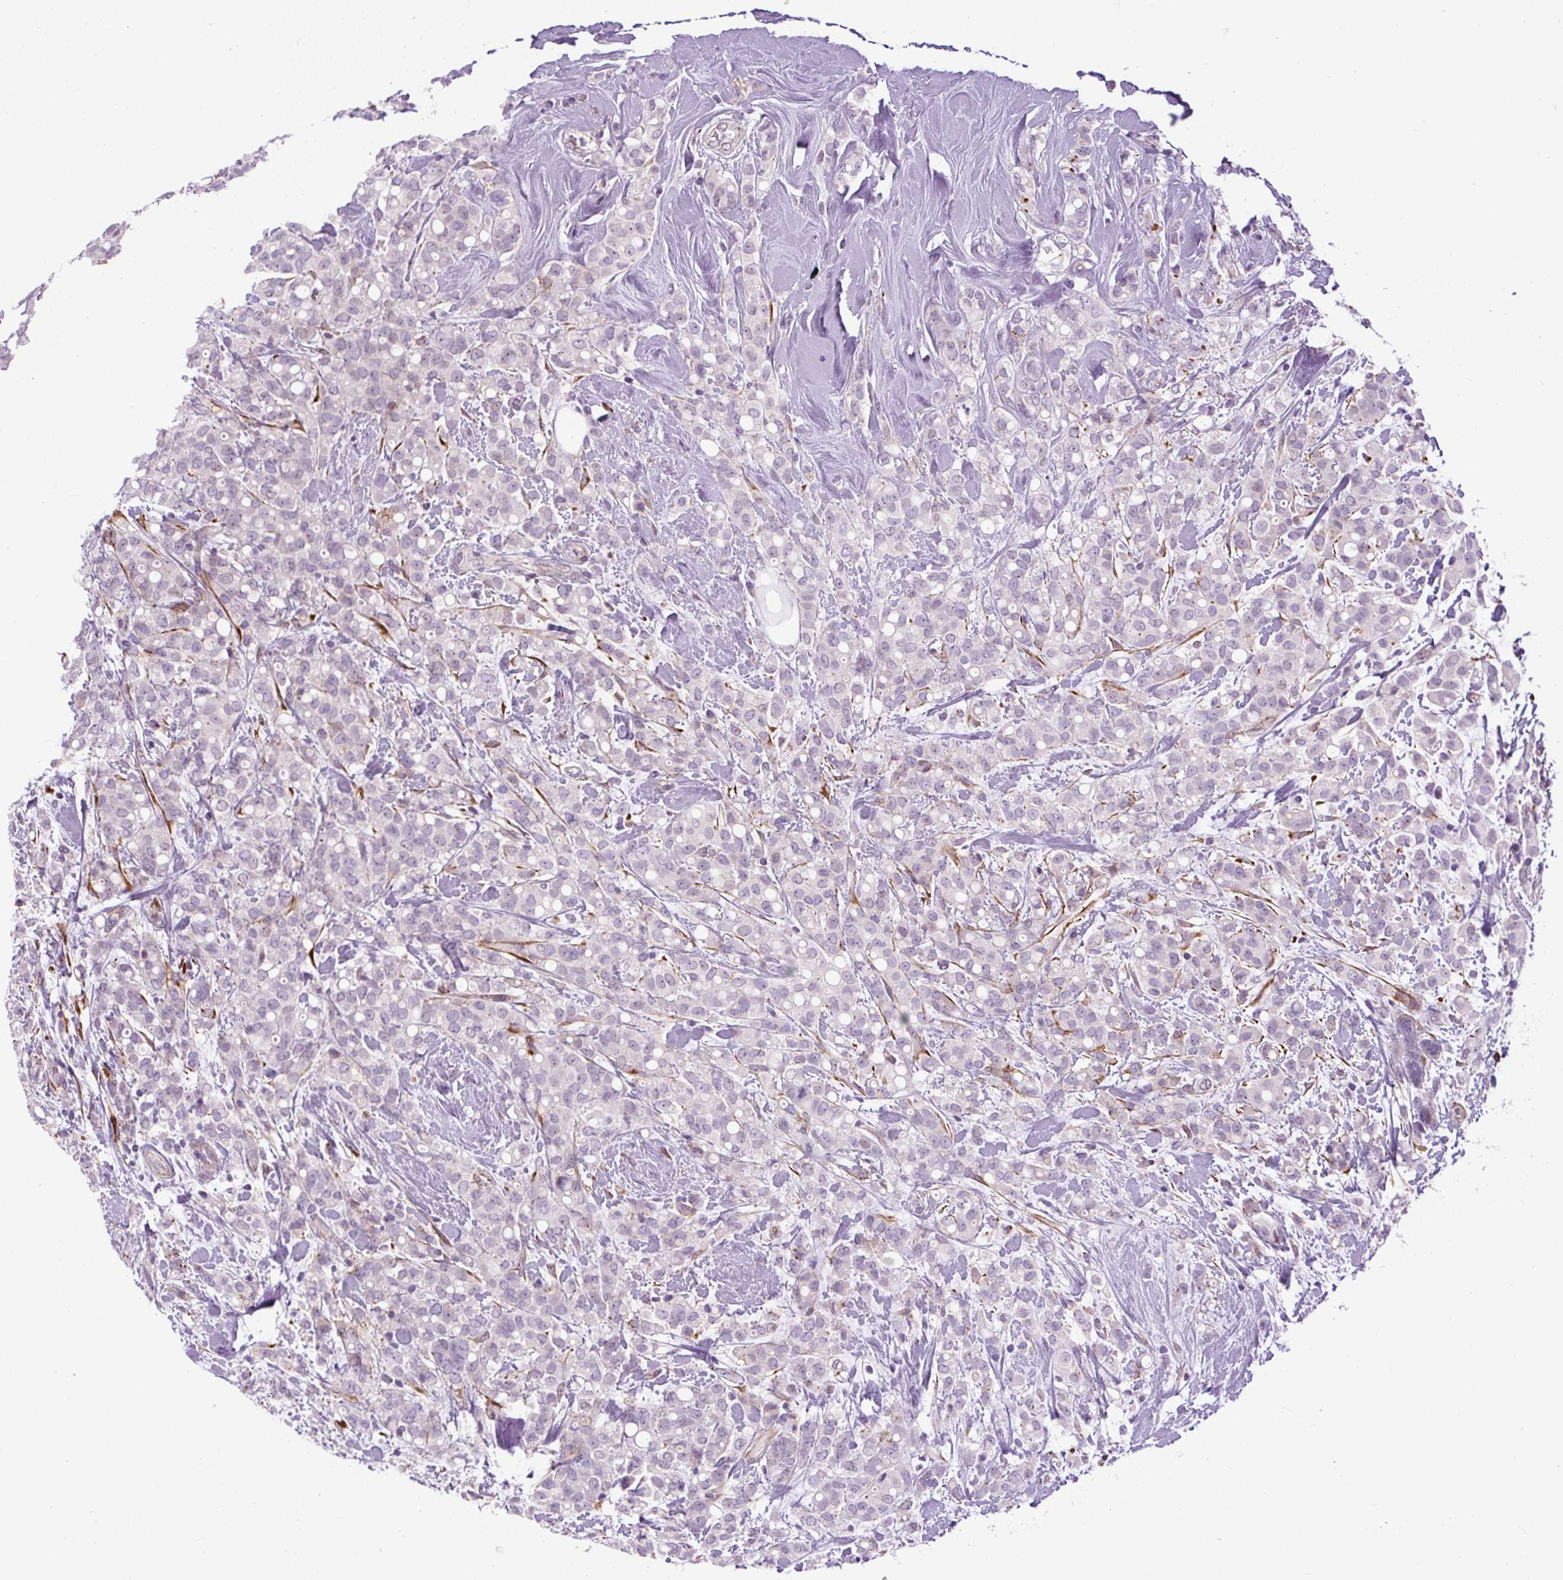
{"staining": {"intensity": "negative", "quantity": "none", "location": "none"}, "tissue": "breast cancer", "cell_type": "Tumor cells", "image_type": "cancer", "snomed": [{"axis": "morphology", "description": "Lobular carcinoma"}, {"axis": "topography", "description": "Breast"}], "caption": "Tumor cells are negative for brown protein staining in lobular carcinoma (breast). (Immunohistochemistry, brightfield microscopy, high magnification).", "gene": "ZNF197", "patient": {"sex": "female", "age": 68}}